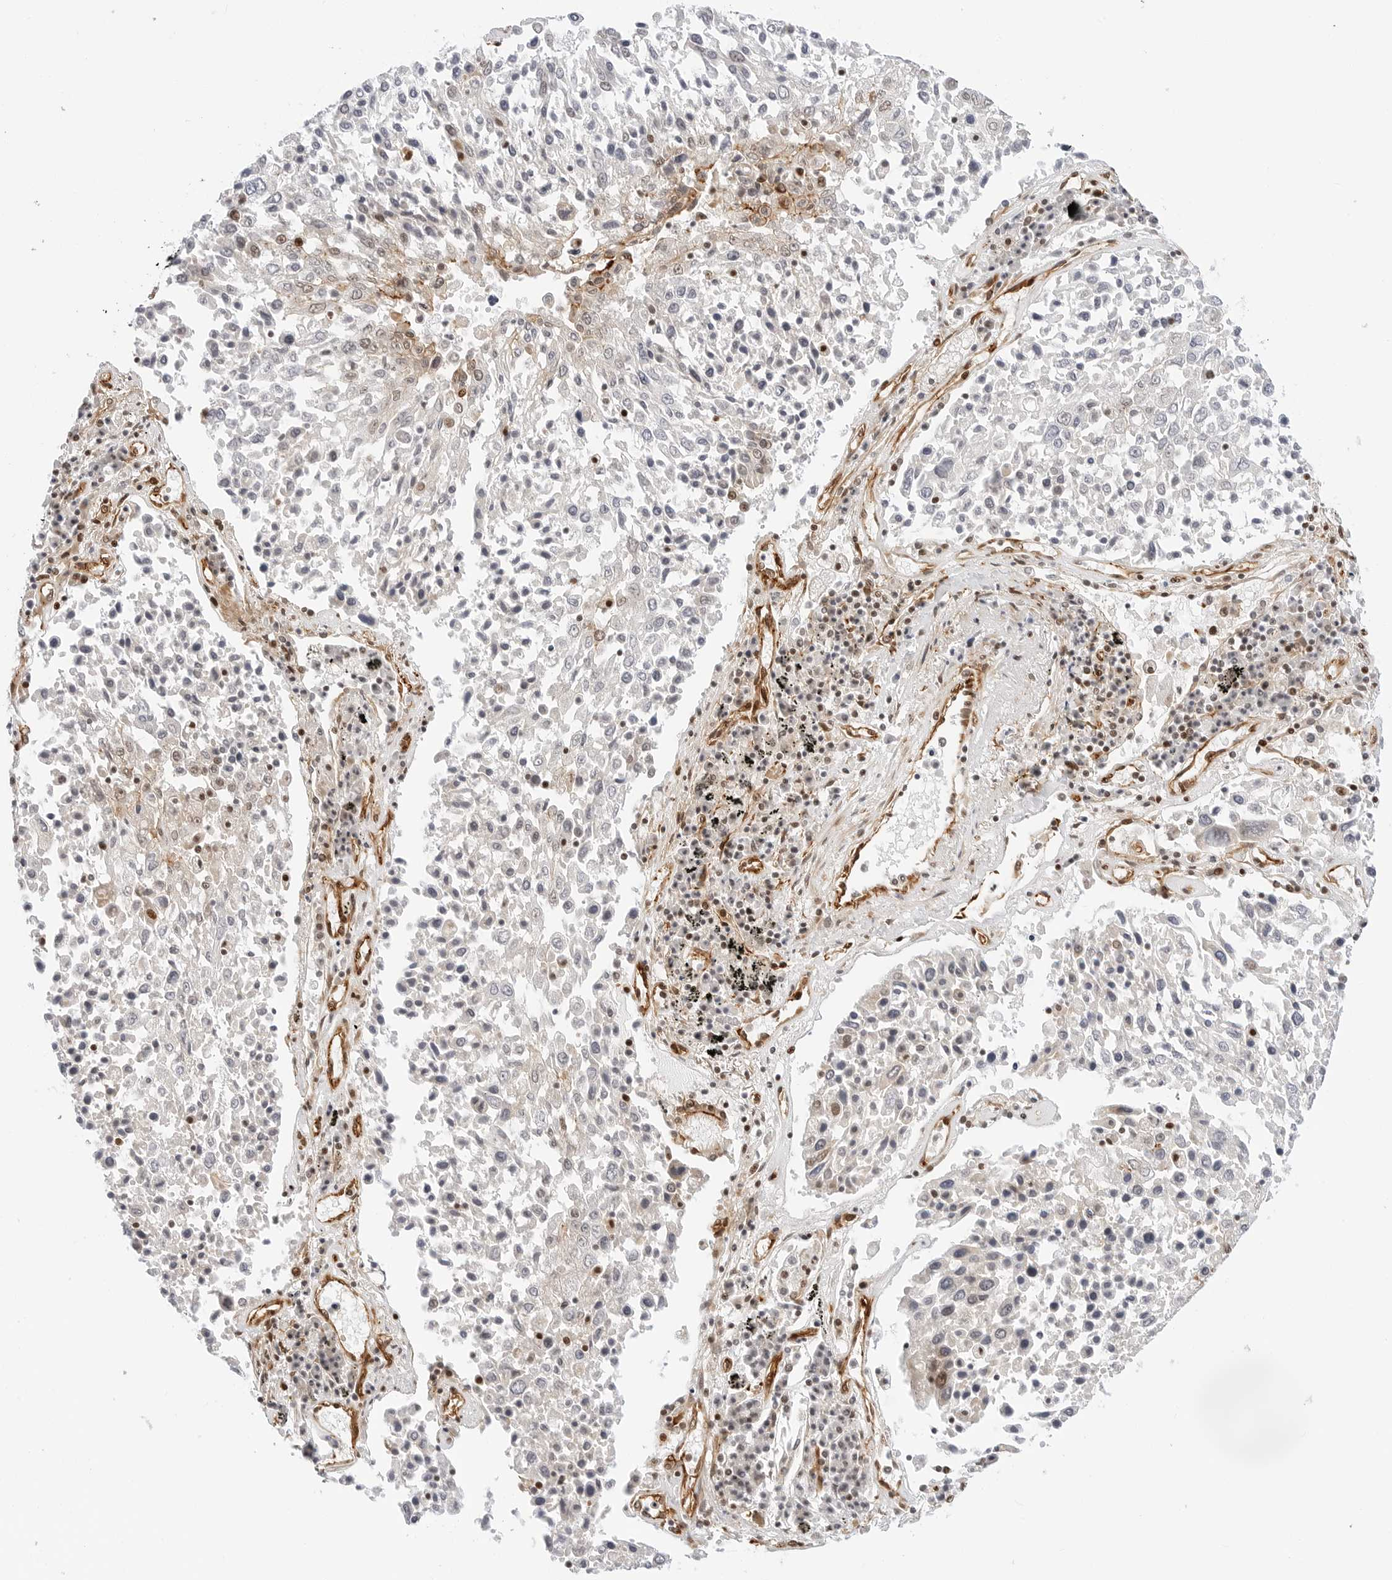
{"staining": {"intensity": "negative", "quantity": "none", "location": "none"}, "tissue": "lung cancer", "cell_type": "Tumor cells", "image_type": "cancer", "snomed": [{"axis": "morphology", "description": "Squamous cell carcinoma, NOS"}, {"axis": "topography", "description": "Lung"}], "caption": "This is an immunohistochemistry (IHC) image of lung cancer. There is no positivity in tumor cells.", "gene": "ZNF613", "patient": {"sex": "male", "age": 65}}